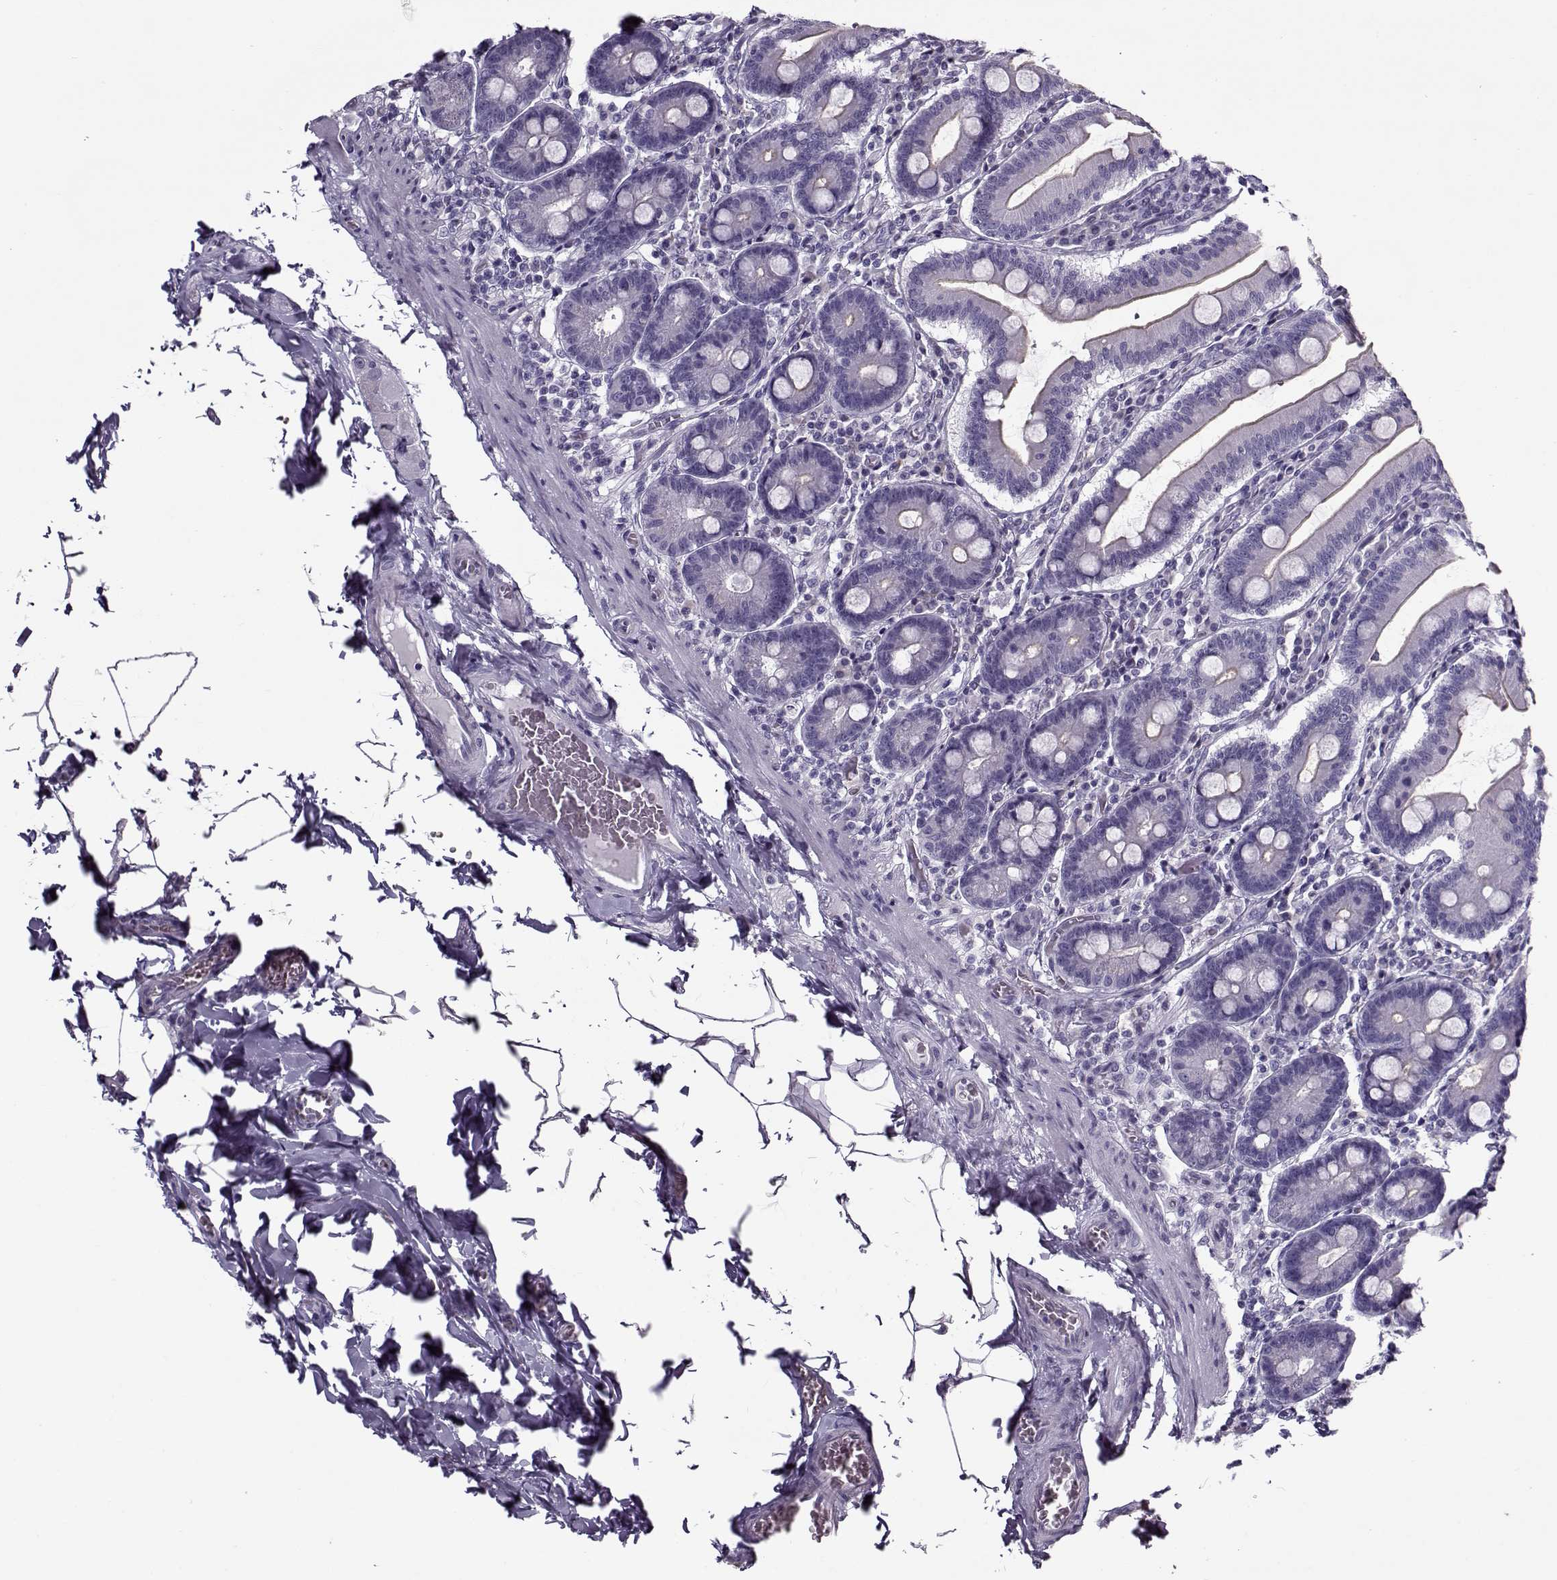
{"staining": {"intensity": "negative", "quantity": "none", "location": "none"}, "tissue": "small intestine", "cell_type": "Glandular cells", "image_type": "normal", "snomed": [{"axis": "morphology", "description": "Normal tissue, NOS"}, {"axis": "topography", "description": "Small intestine"}], "caption": "Immunohistochemistry of benign human small intestine reveals no expression in glandular cells.", "gene": "GAGE10", "patient": {"sex": "male", "age": 37}}